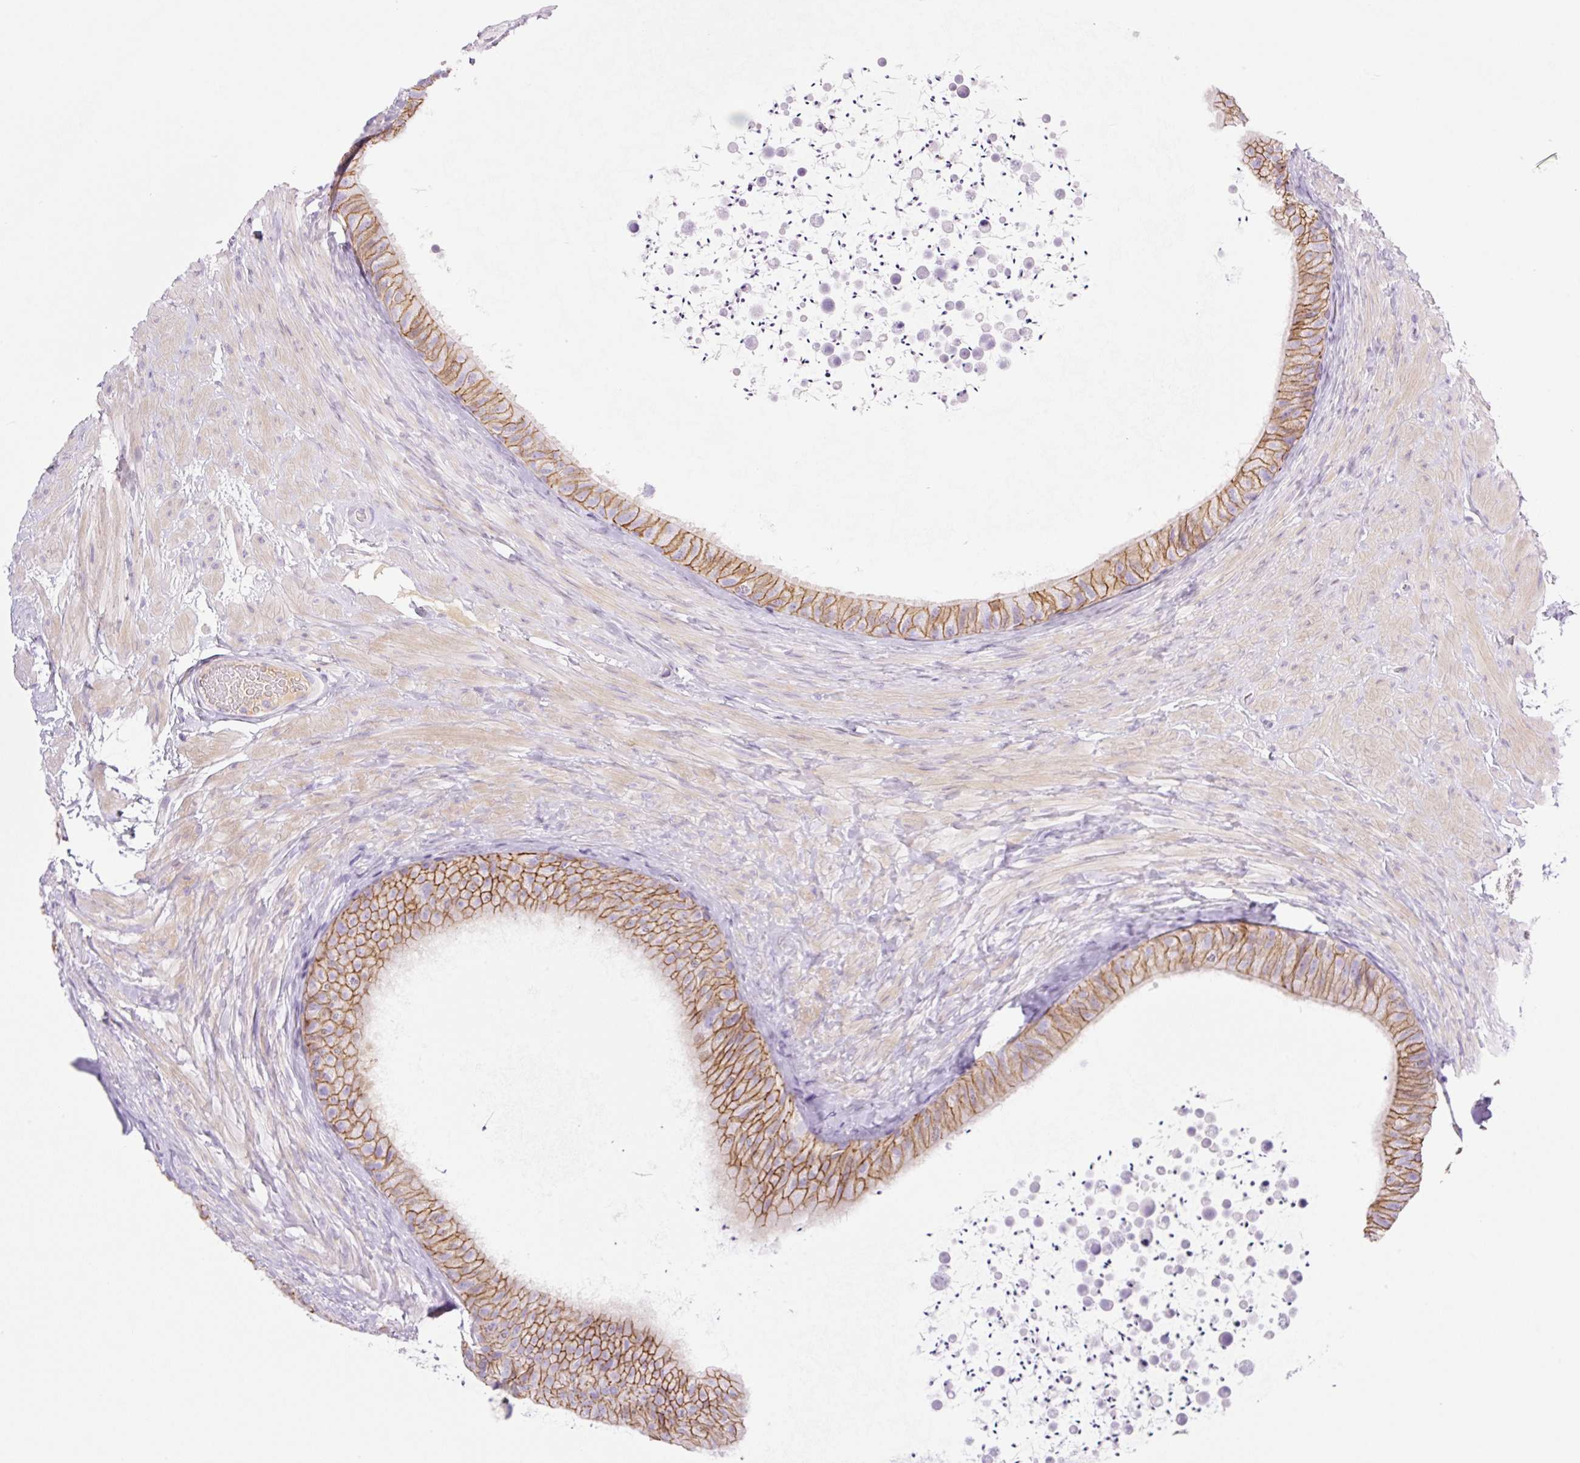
{"staining": {"intensity": "moderate", "quantity": ">75%", "location": "cytoplasmic/membranous"}, "tissue": "epididymis", "cell_type": "Glandular cells", "image_type": "normal", "snomed": [{"axis": "morphology", "description": "Normal tissue, NOS"}, {"axis": "topography", "description": "Epididymis, spermatic cord, NOS"}, {"axis": "topography", "description": "Epididymis"}], "caption": "DAB immunohistochemical staining of benign epididymis demonstrates moderate cytoplasmic/membranous protein staining in approximately >75% of glandular cells.", "gene": "PALM3", "patient": {"sex": "male", "age": 31}}